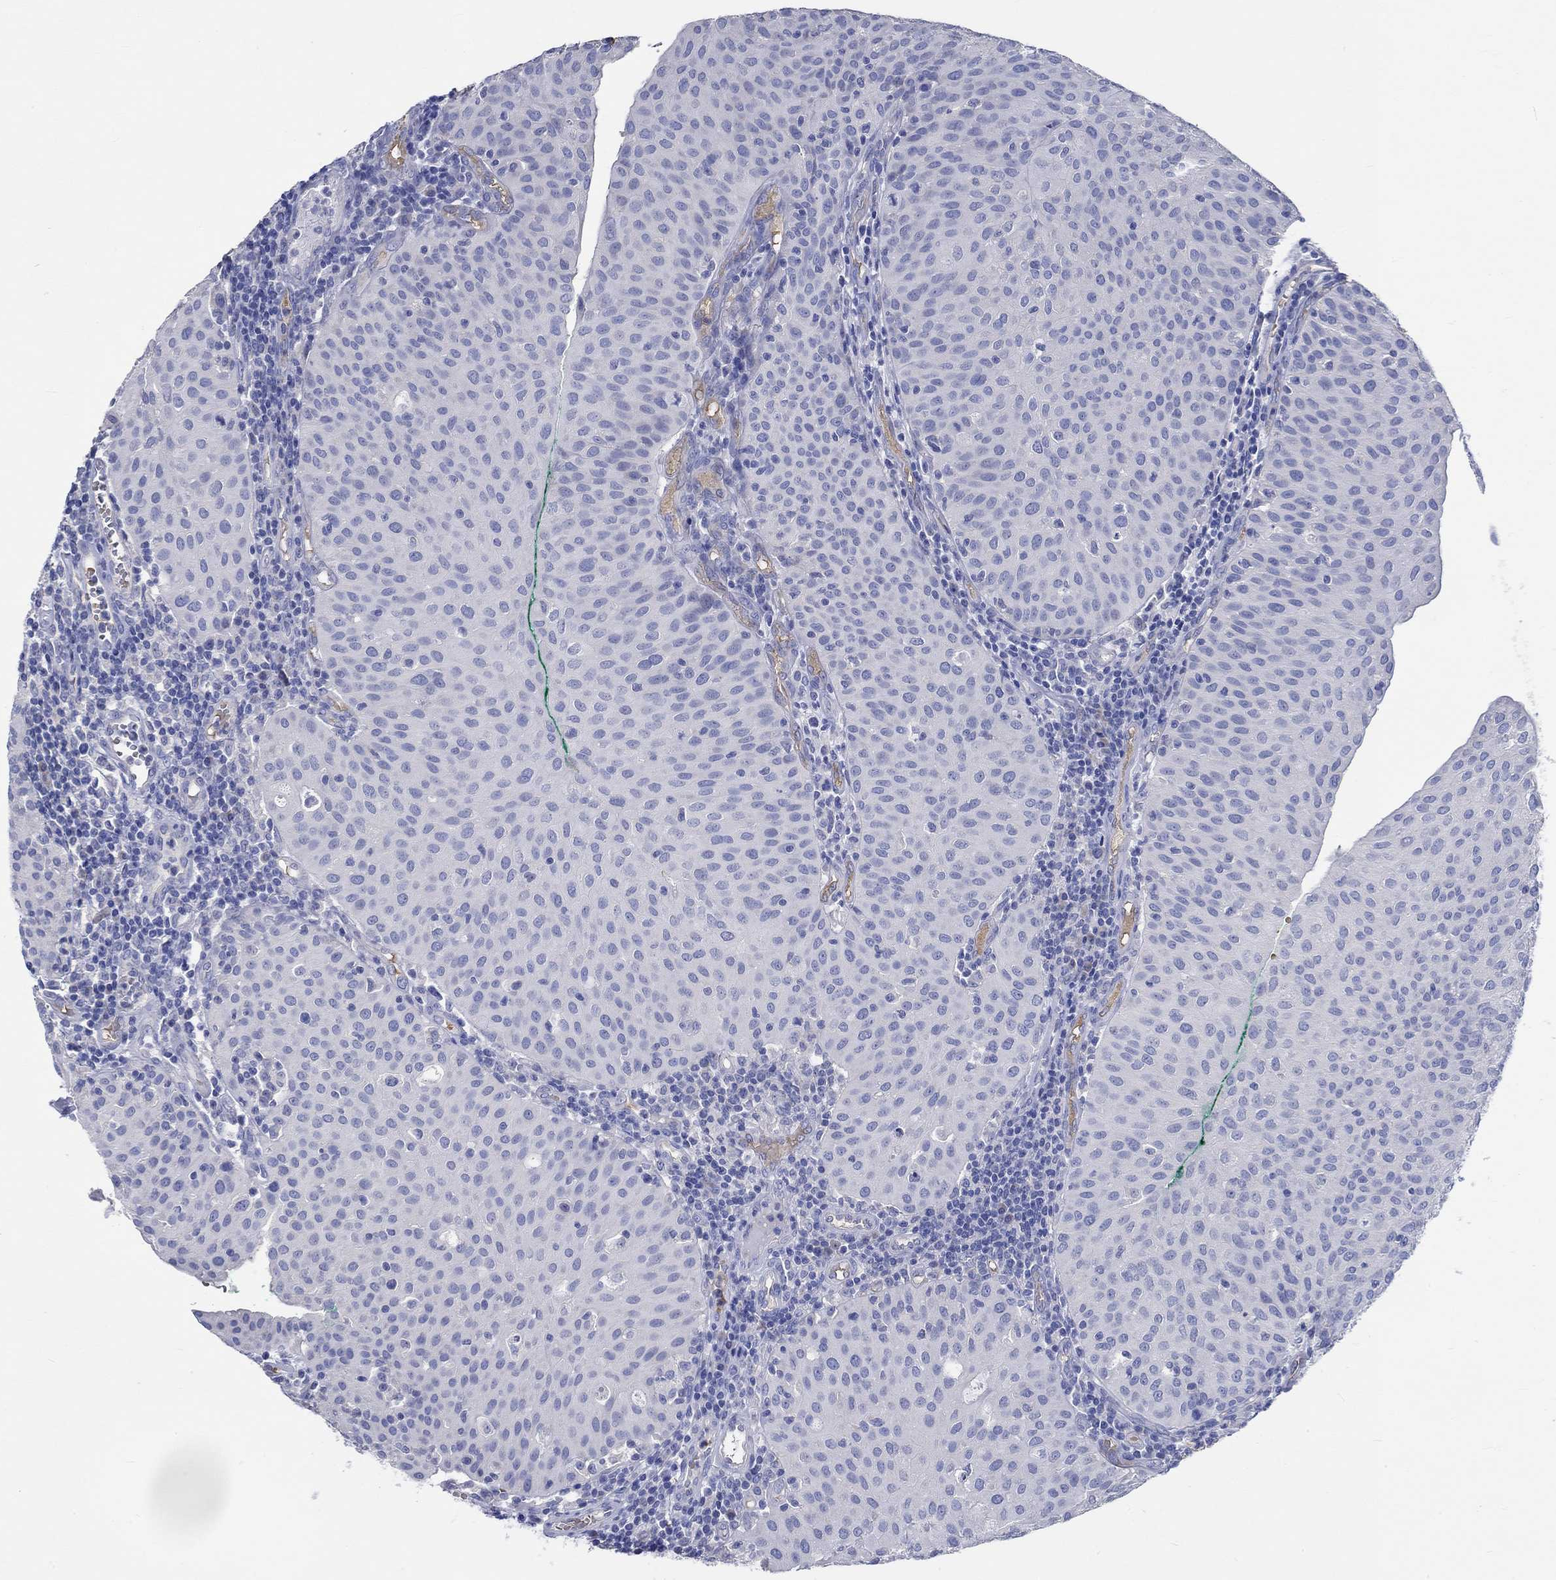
{"staining": {"intensity": "negative", "quantity": "none", "location": "none"}, "tissue": "urothelial cancer", "cell_type": "Tumor cells", "image_type": "cancer", "snomed": [{"axis": "morphology", "description": "Urothelial carcinoma, Low grade"}, {"axis": "topography", "description": "Urinary bladder"}], "caption": "High magnification brightfield microscopy of urothelial cancer stained with DAB (brown) and counterstained with hematoxylin (blue): tumor cells show no significant expression.", "gene": "KCNA1", "patient": {"sex": "male", "age": 54}}